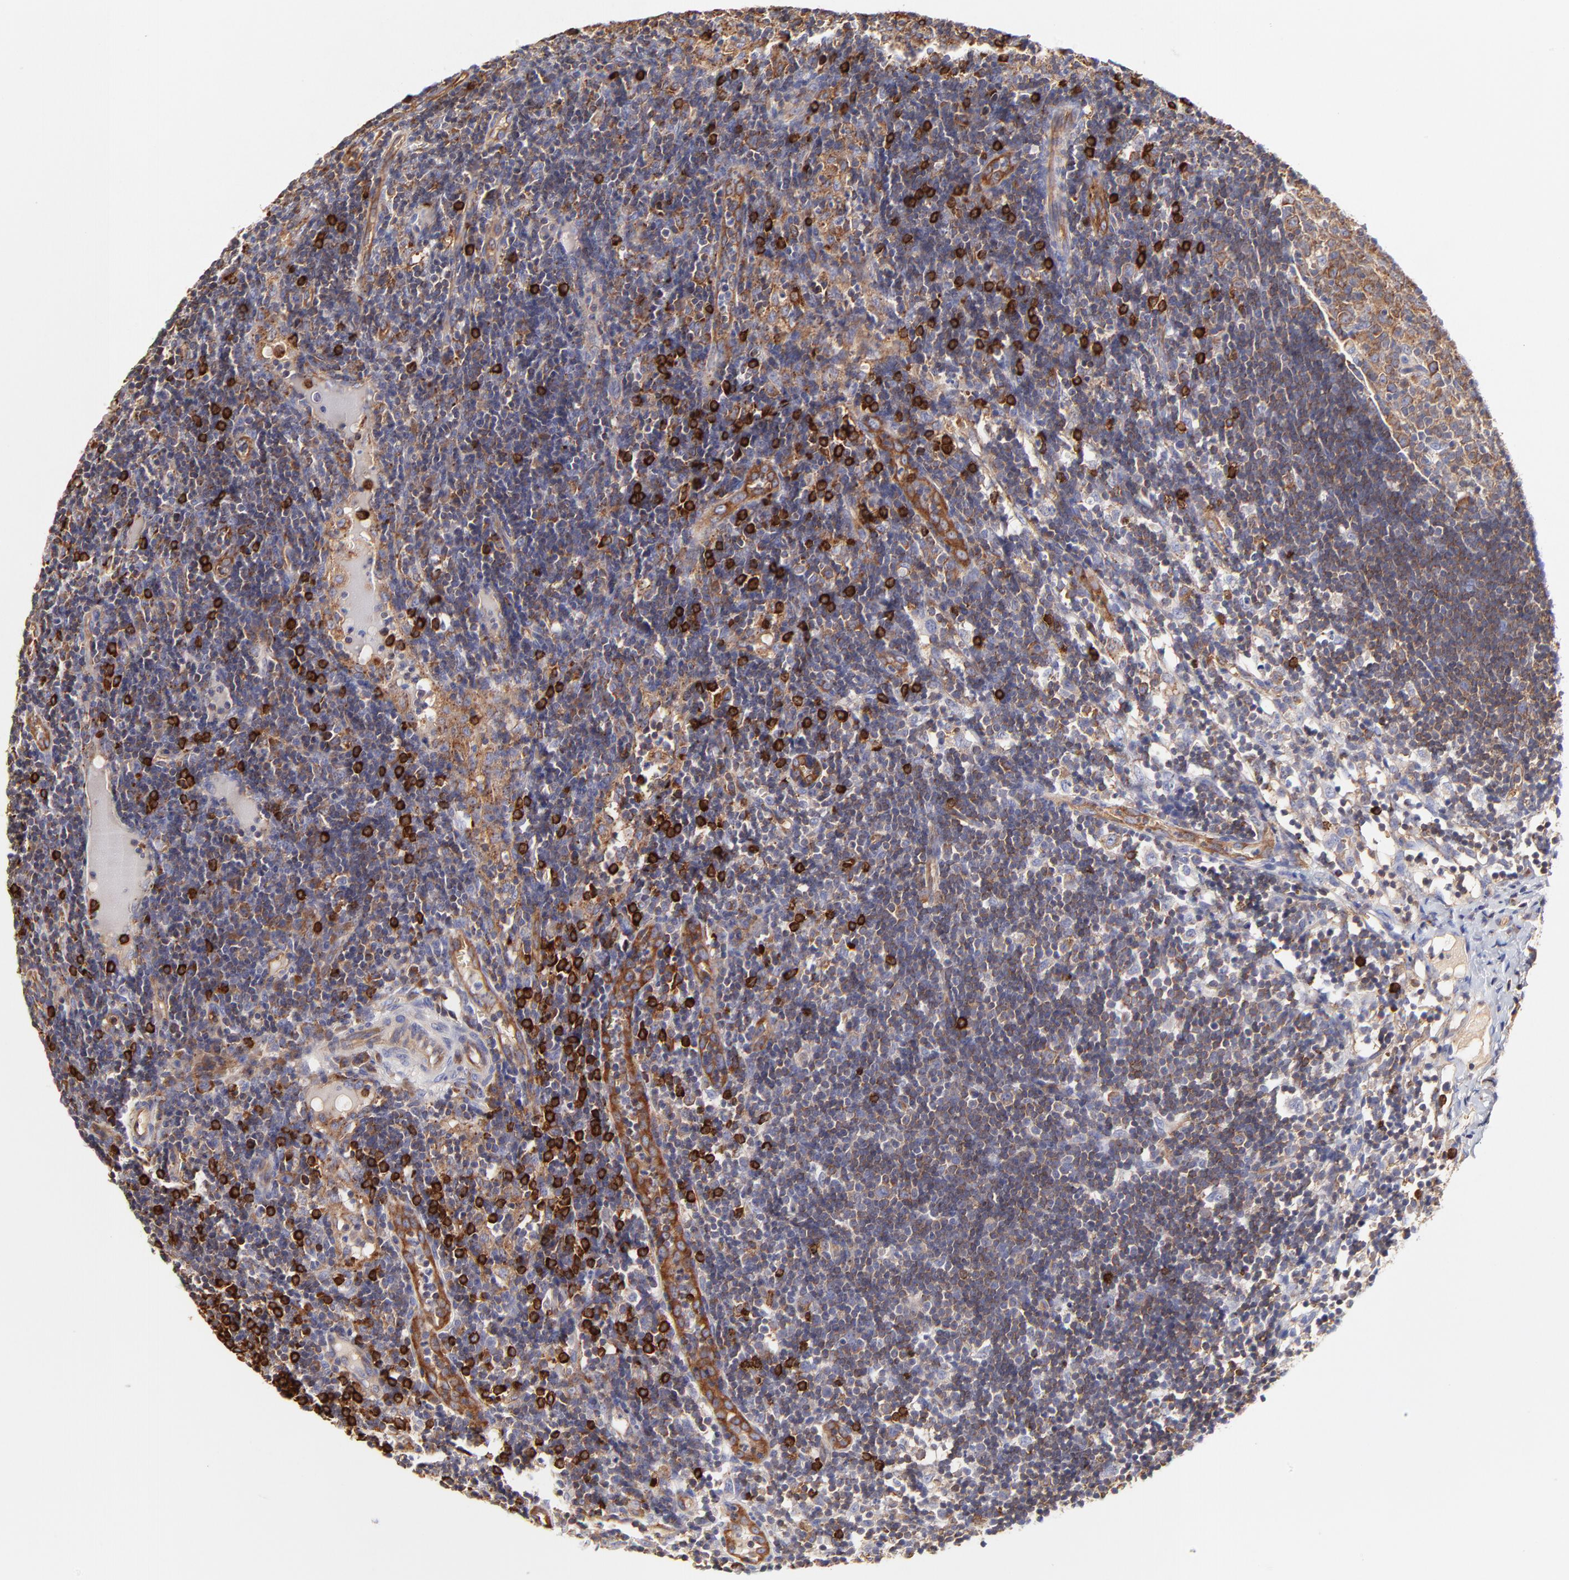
{"staining": {"intensity": "moderate", "quantity": ">75%", "location": "cytoplasmic/membranous"}, "tissue": "lymph node", "cell_type": "Germinal center cells", "image_type": "normal", "snomed": [{"axis": "morphology", "description": "Normal tissue, NOS"}, {"axis": "morphology", "description": "Inflammation, NOS"}, {"axis": "topography", "description": "Lymph node"}, {"axis": "topography", "description": "Salivary gland"}], "caption": "A brown stain labels moderate cytoplasmic/membranous positivity of a protein in germinal center cells of unremarkable lymph node.", "gene": "CD2AP", "patient": {"sex": "male", "age": 3}}